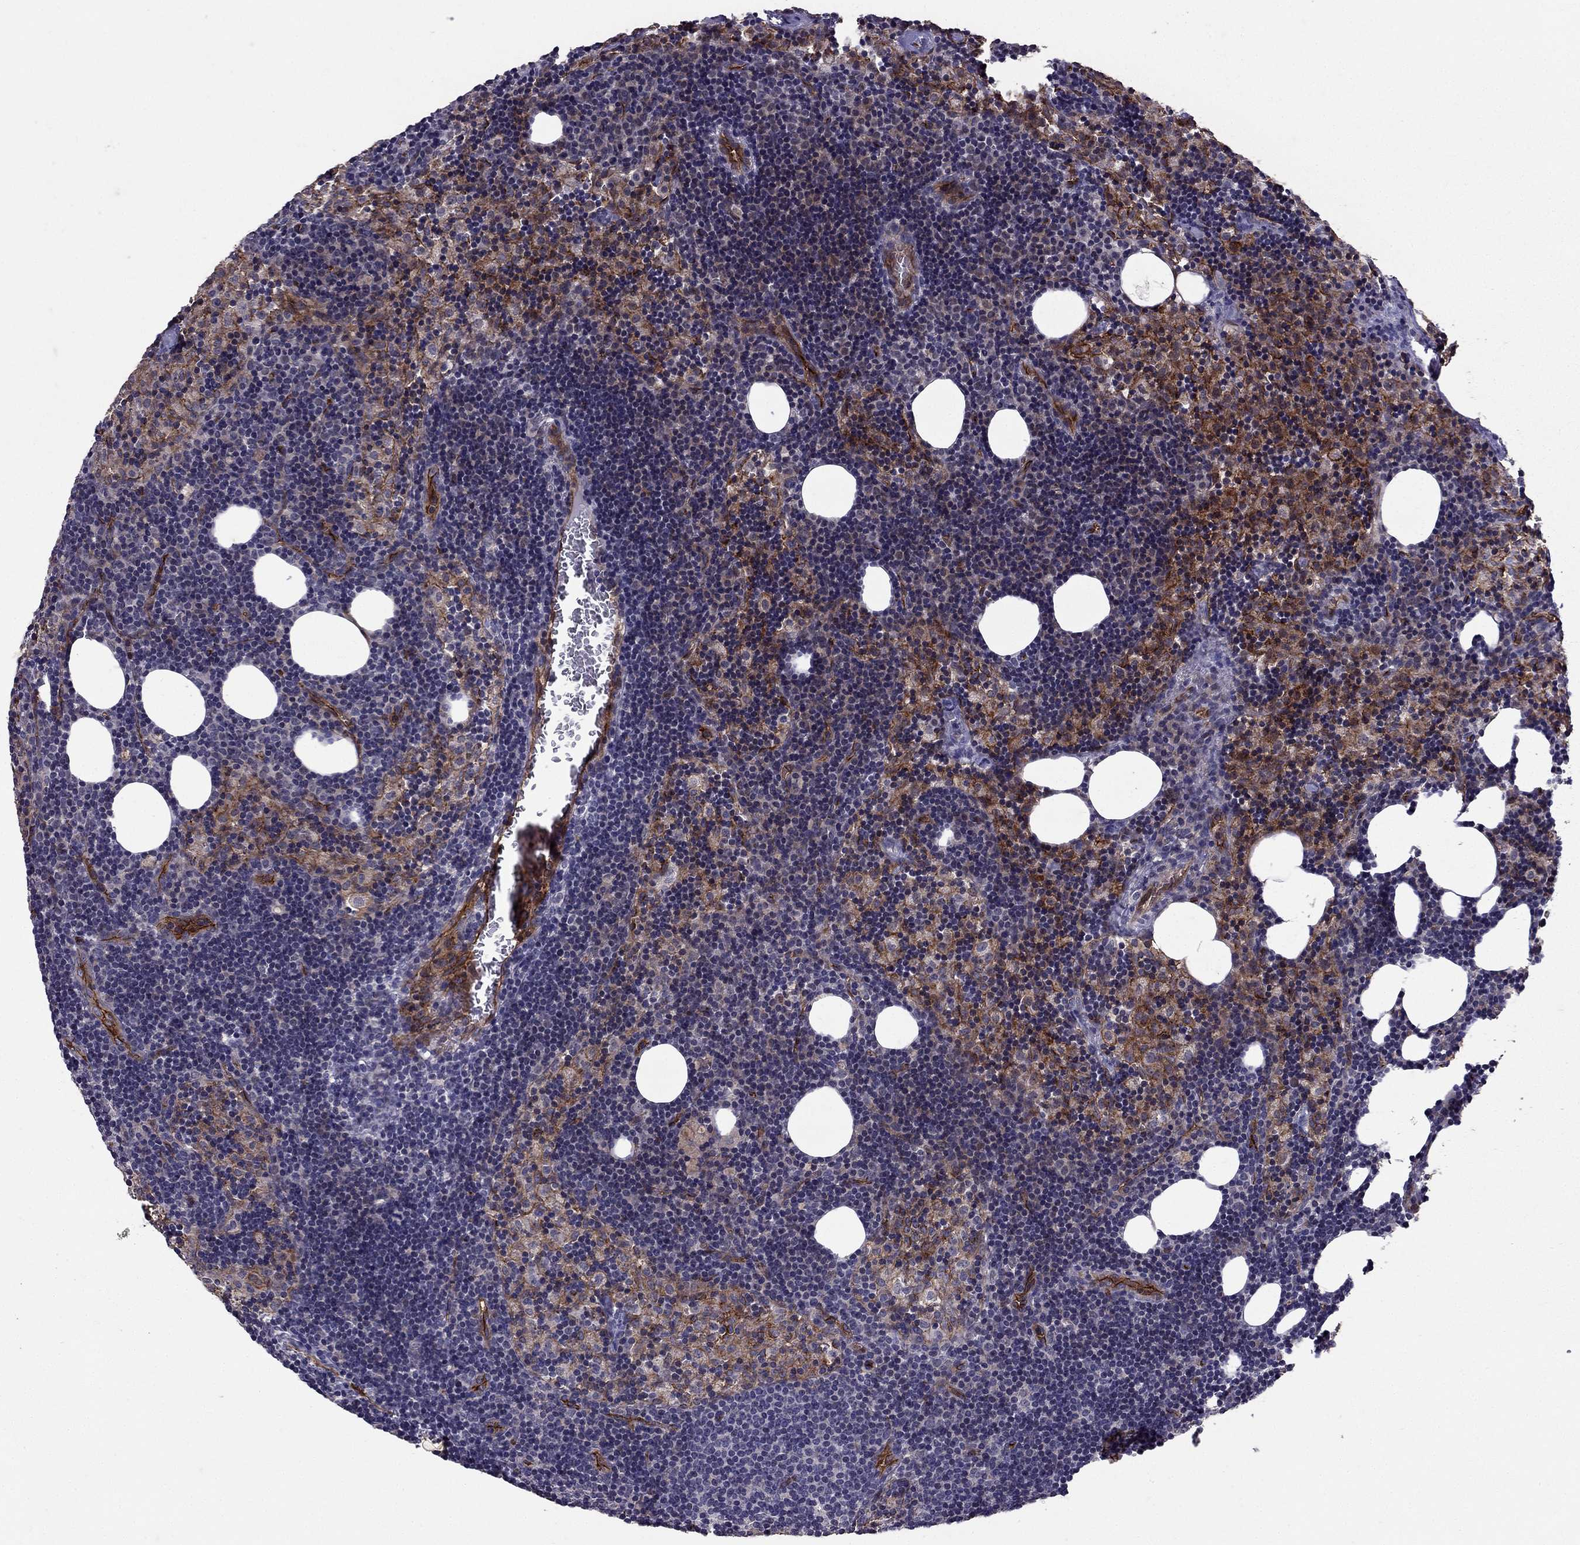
{"staining": {"intensity": "negative", "quantity": "none", "location": "none"}, "tissue": "lymph node", "cell_type": "Germinal center cells", "image_type": "normal", "snomed": [{"axis": "morphology", "description": "Normal tissue, NOS"}, {"axis": "topography", "description": "Lymph node"}], "caption": "This micrograph is of unremarkable lymph node stained with immunohistochemistry to label a protein in brown with the nuclei are counter-stained blue. There is no expression in germinal center cells.", "gene": "RASIP1", "patient": {"sex": "female", "age": 52}}